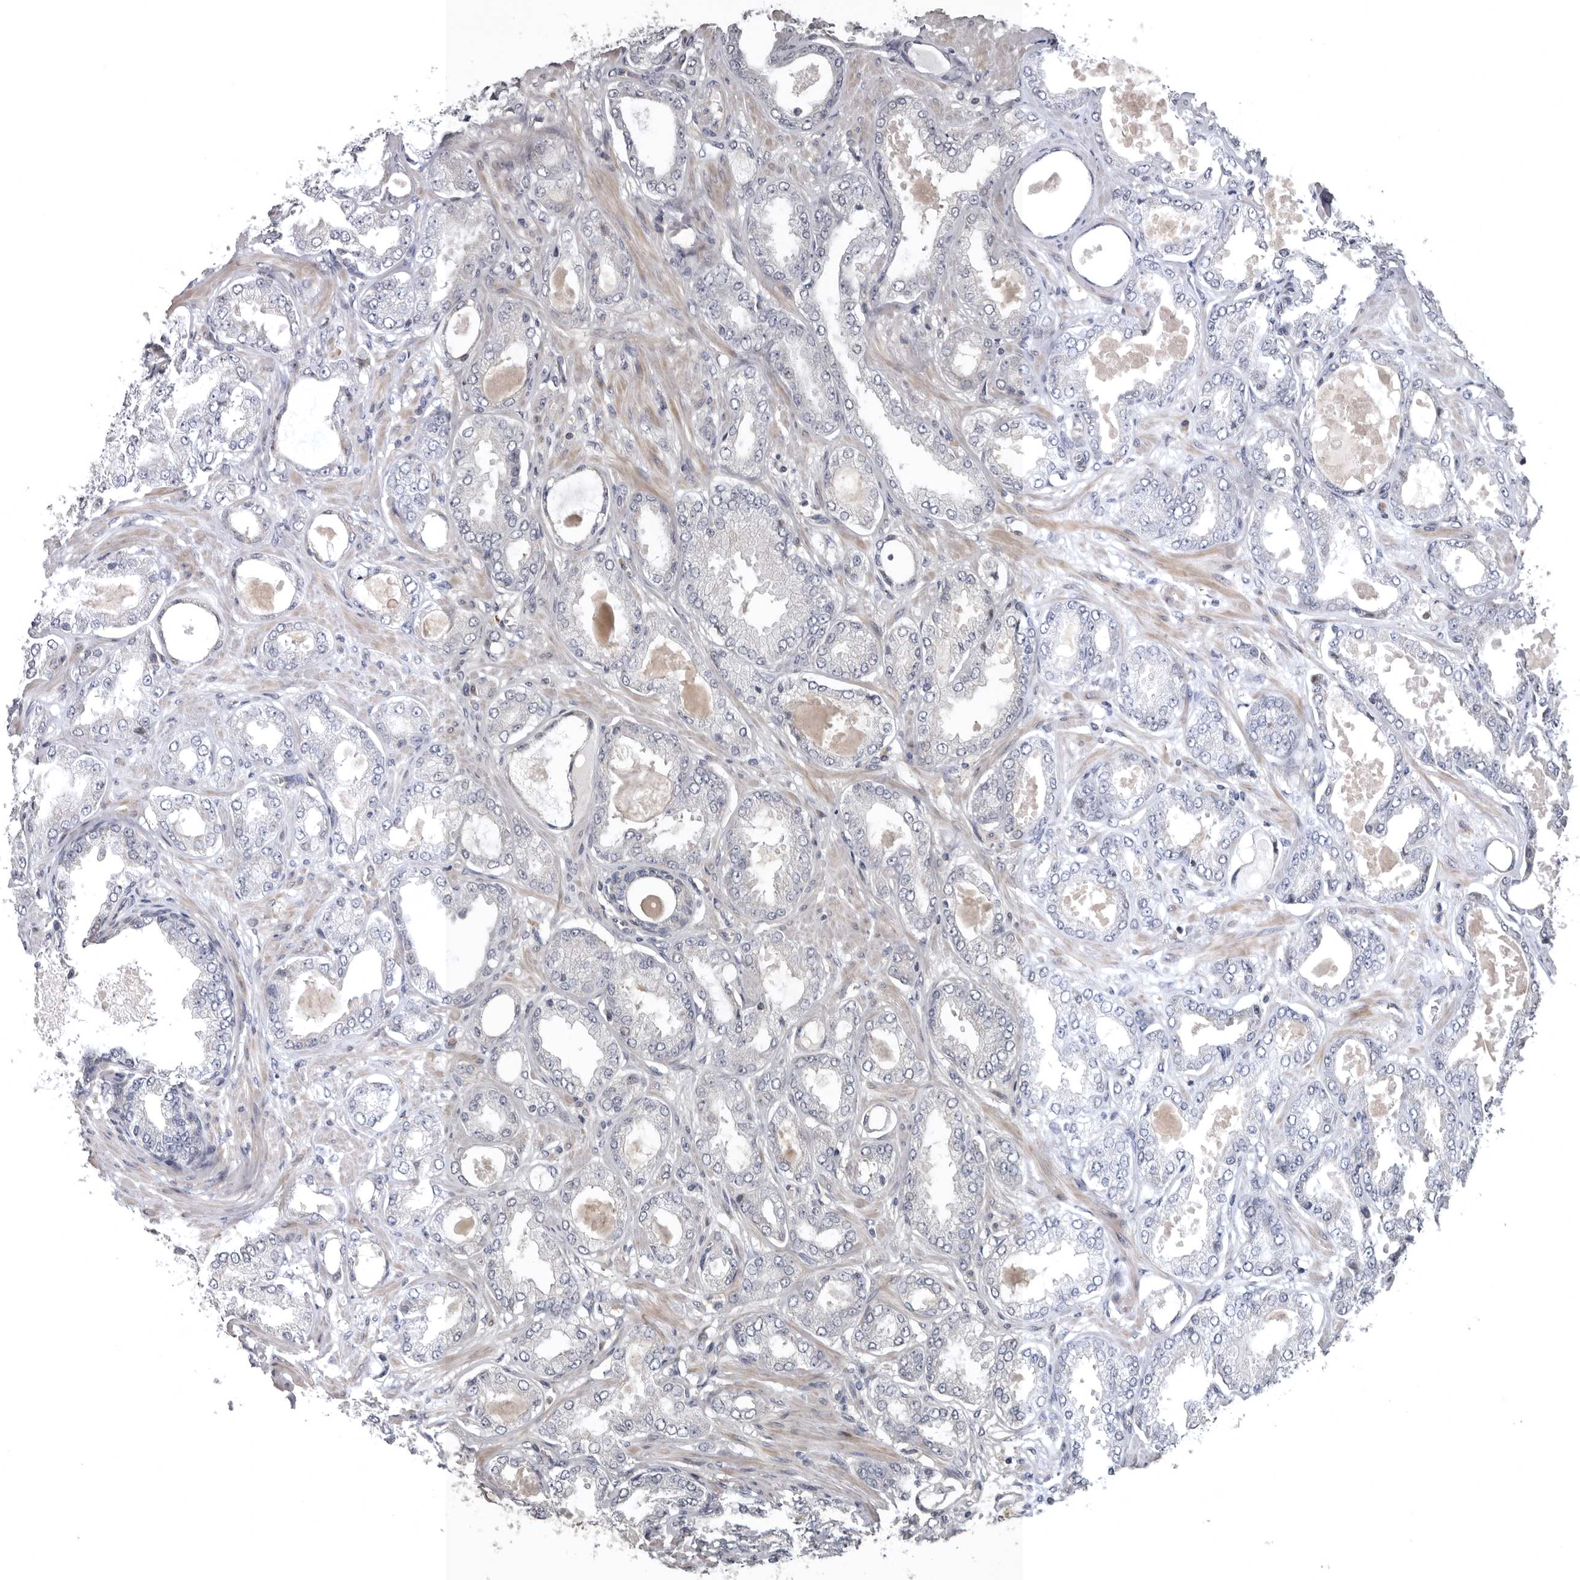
{"staining": {"intensity": "negative", "quantity": "none", "location": "none"}, "tissue": "prostate cancer", "cell_type": "Tumor cells", "image_type": "cancer", "snomed": [{"axis": "morphology", "description": "Adenocarcinoma, Low grade"}, {"axis": "topography", "description": "Prostate"}], "caption": "Immunohistochemistry (IHC) of human prostate cancer (low-grade adenocarcinoma) exhibits no positivity in tumor cells.", "gene": "RNF217", "patient": {"sex": "male", "age": 63}}